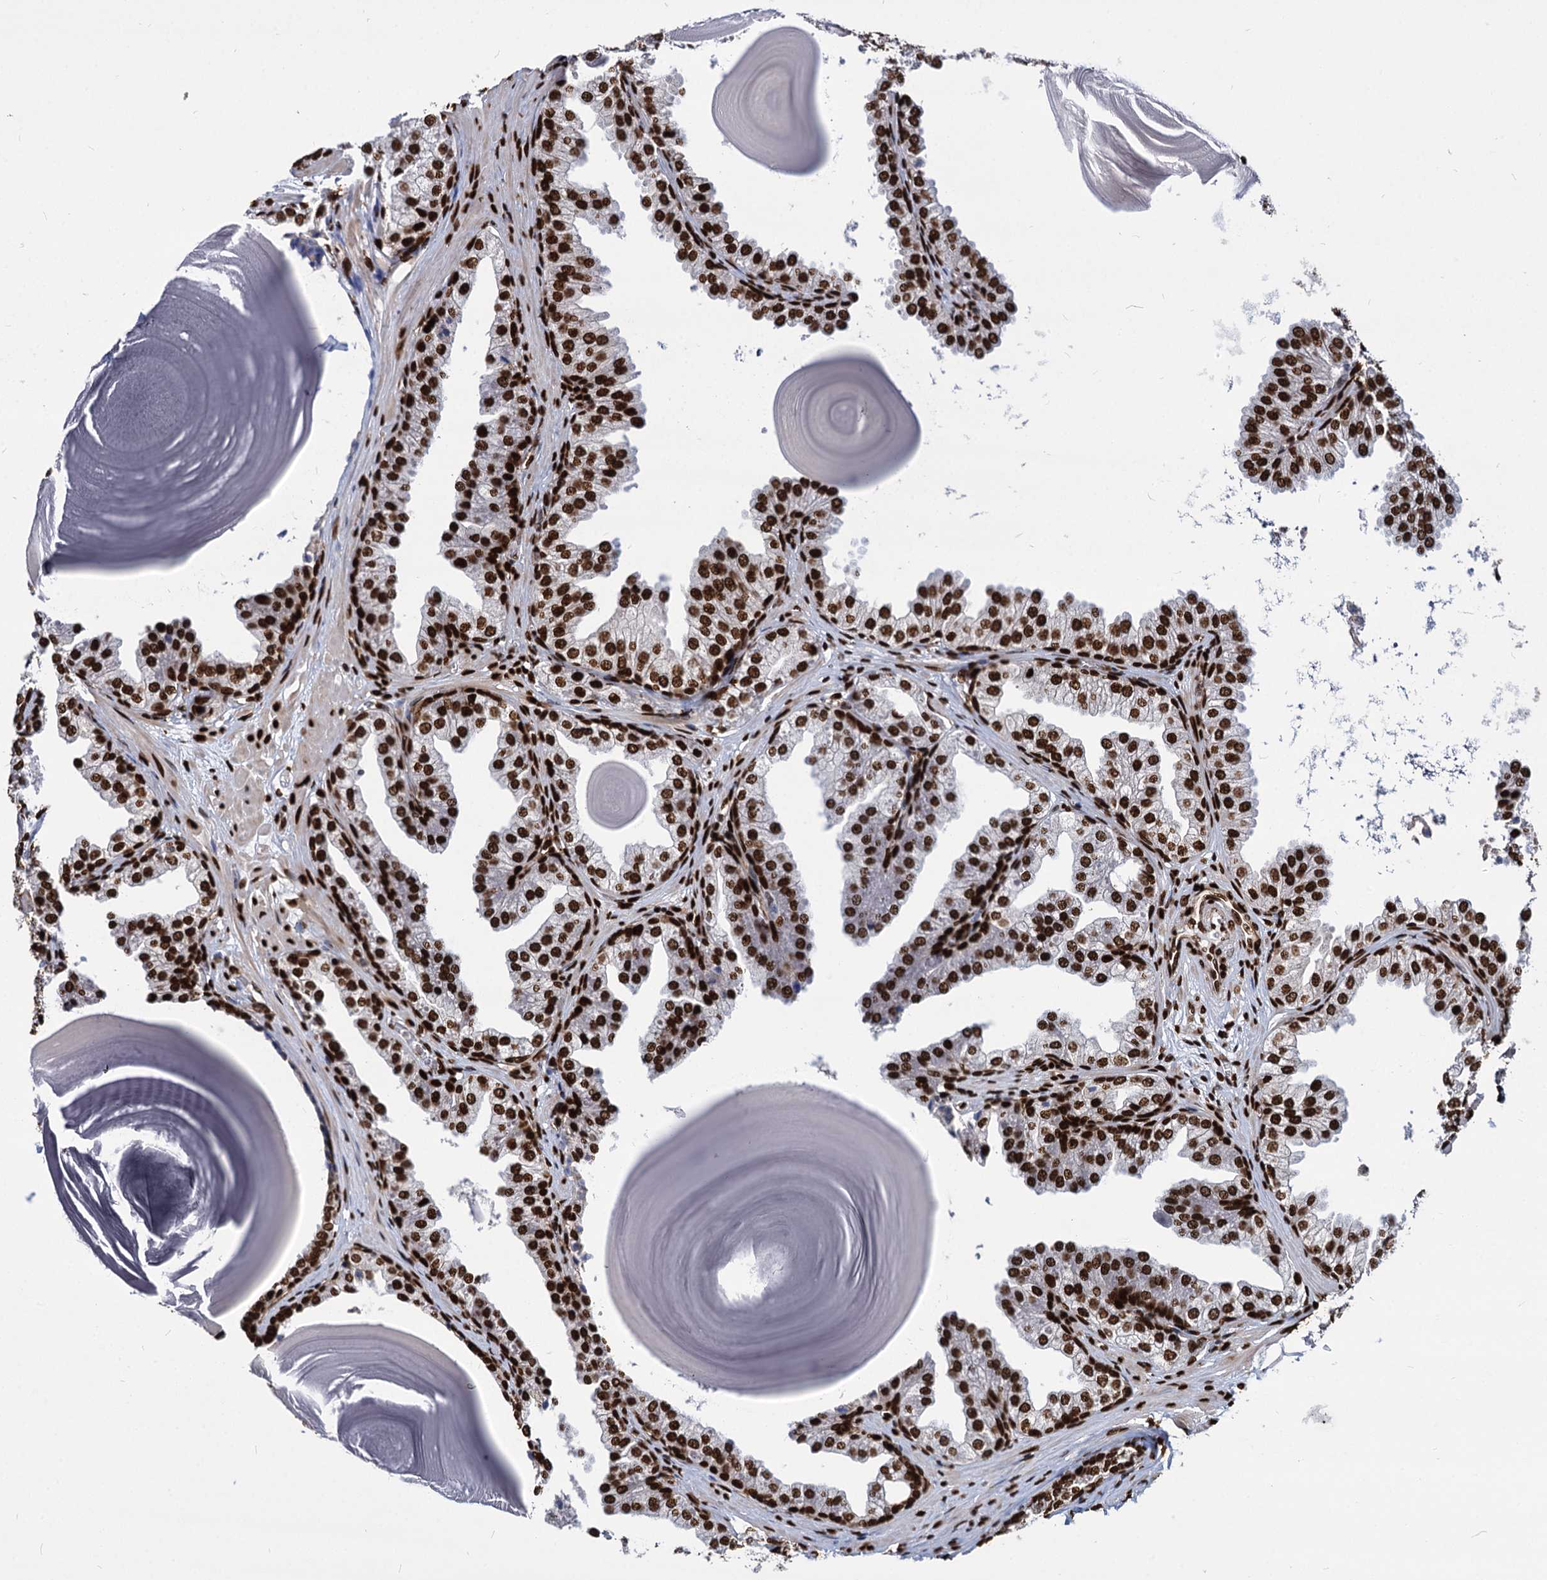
{"staining": {"intensity": "strong", "quantity": ">75%", "location": "nuclear"}, "tissue": "prostate", "cell_type": "Glandular cells", "image_type": "normal", "snomed": [{"axis": "morphology", "description": "Normal tissue, NOS"}, {"axis": "topography", "description": "Prostate"}], "caption": "IHC photomicrograph of normal prostate: prostate stained using immunohistochemistry (IHC) displays high levels of strong protein expression localized specifically in the nuclear of glandular cells, appearing as a nuclear brown color.", "gene": "MECP2", "patient": {"sex": "male", "age": 48}}